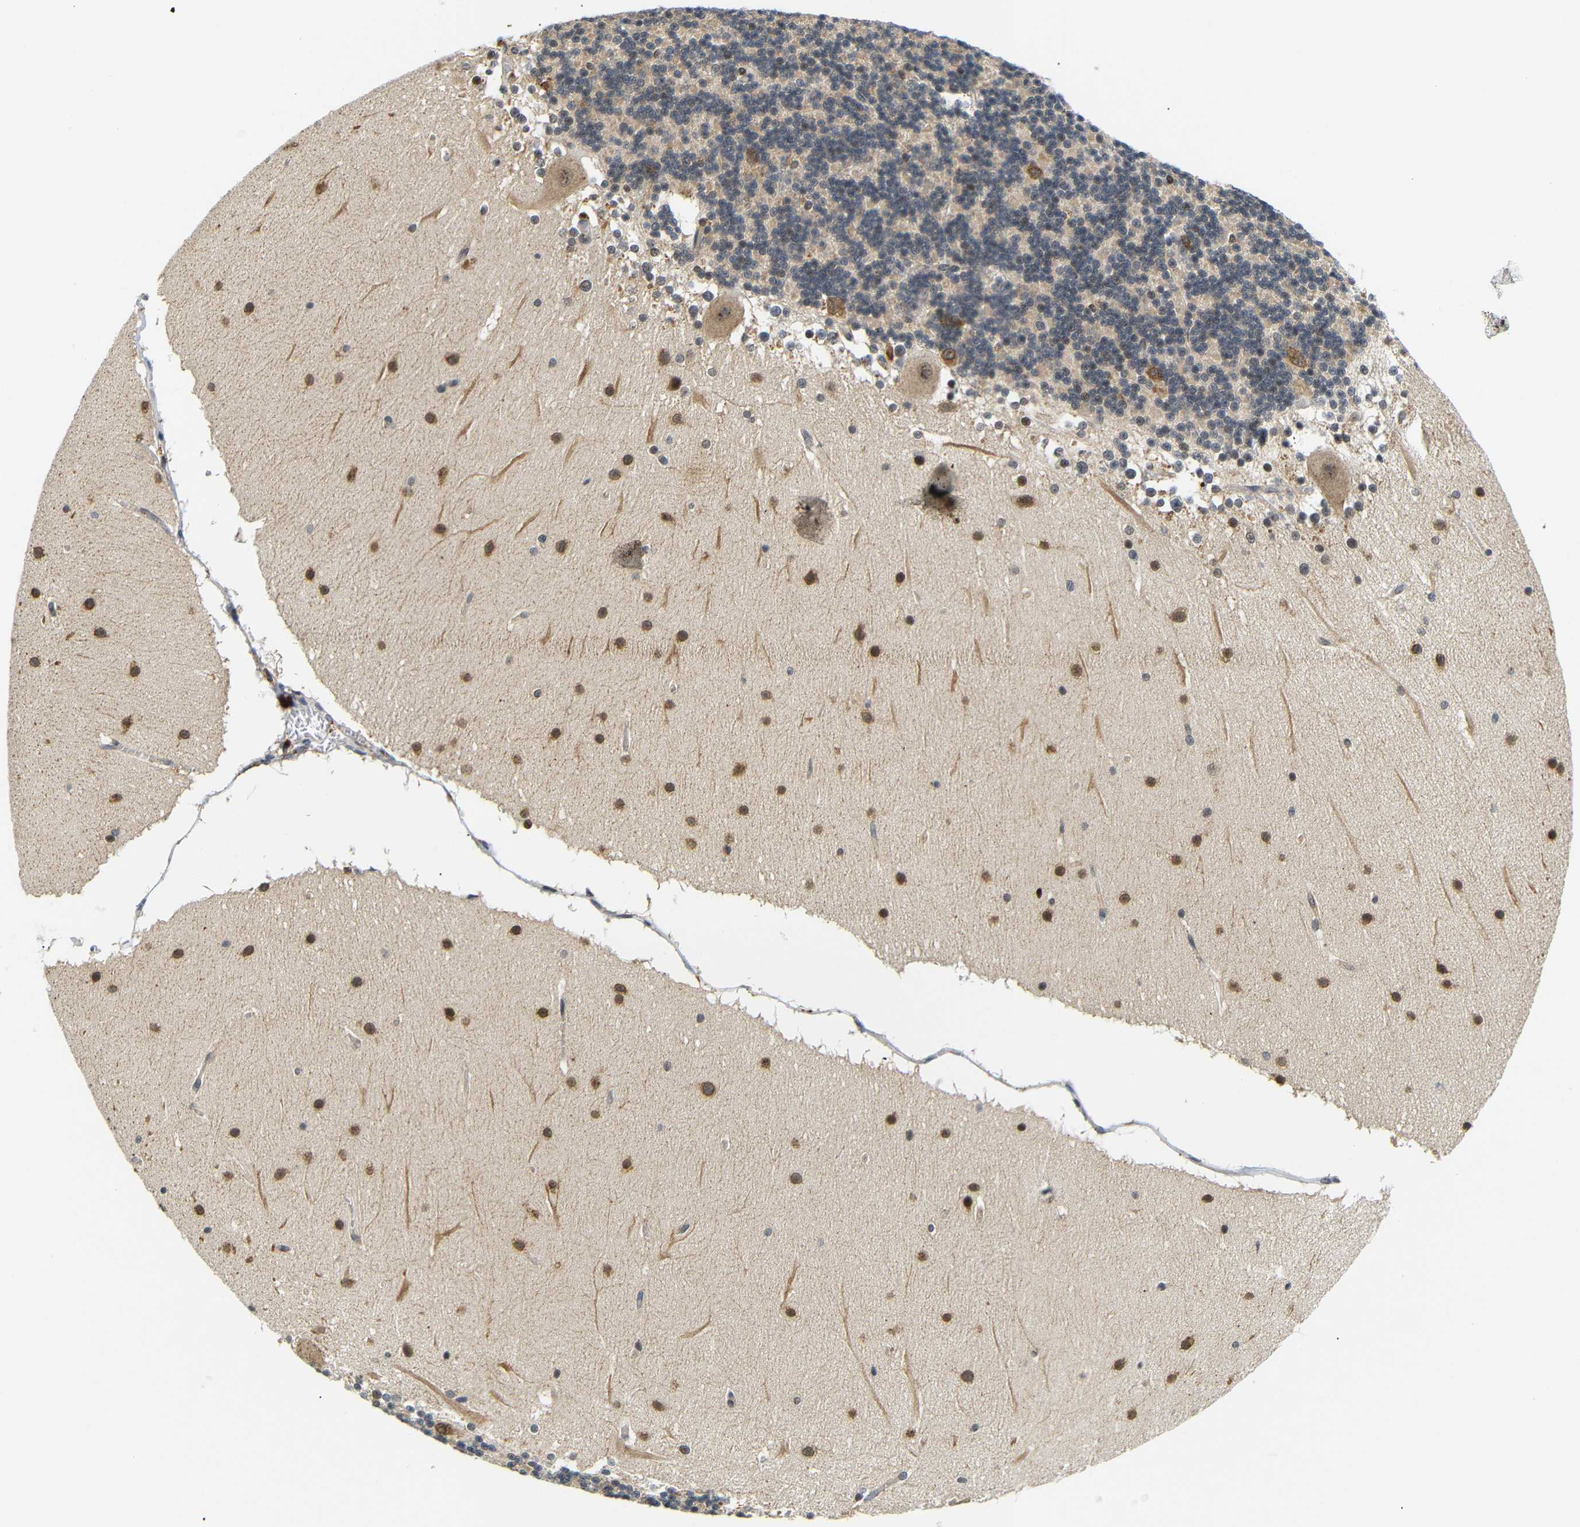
{"staining": {"intensity": "weak", "quantity": "<25%", "location": "cytoplasmic/membranous,nuclear"}, "tissue": "cerebellum", "cell_type": "Cells in granular layer", "image_type": "normal", "snomed": [{"axis": "morphology", "description": "Normal tissue, NOS"}, {"axis": "topography", "description": "Cerebellum"}], "caption": "High power microscopy photomicrograph of an IHC photomicrograph of normal cerebellum, revealing no significant expression in cells in granular layer. (Stains: DAB (3,3'-diaminobenzidine) IHC with hematoxylin counter stain, Microscopy: brightfield microscopy at high magnification).", "gene": "GJA5", "patient": {"sex": "female", "age": 19}}